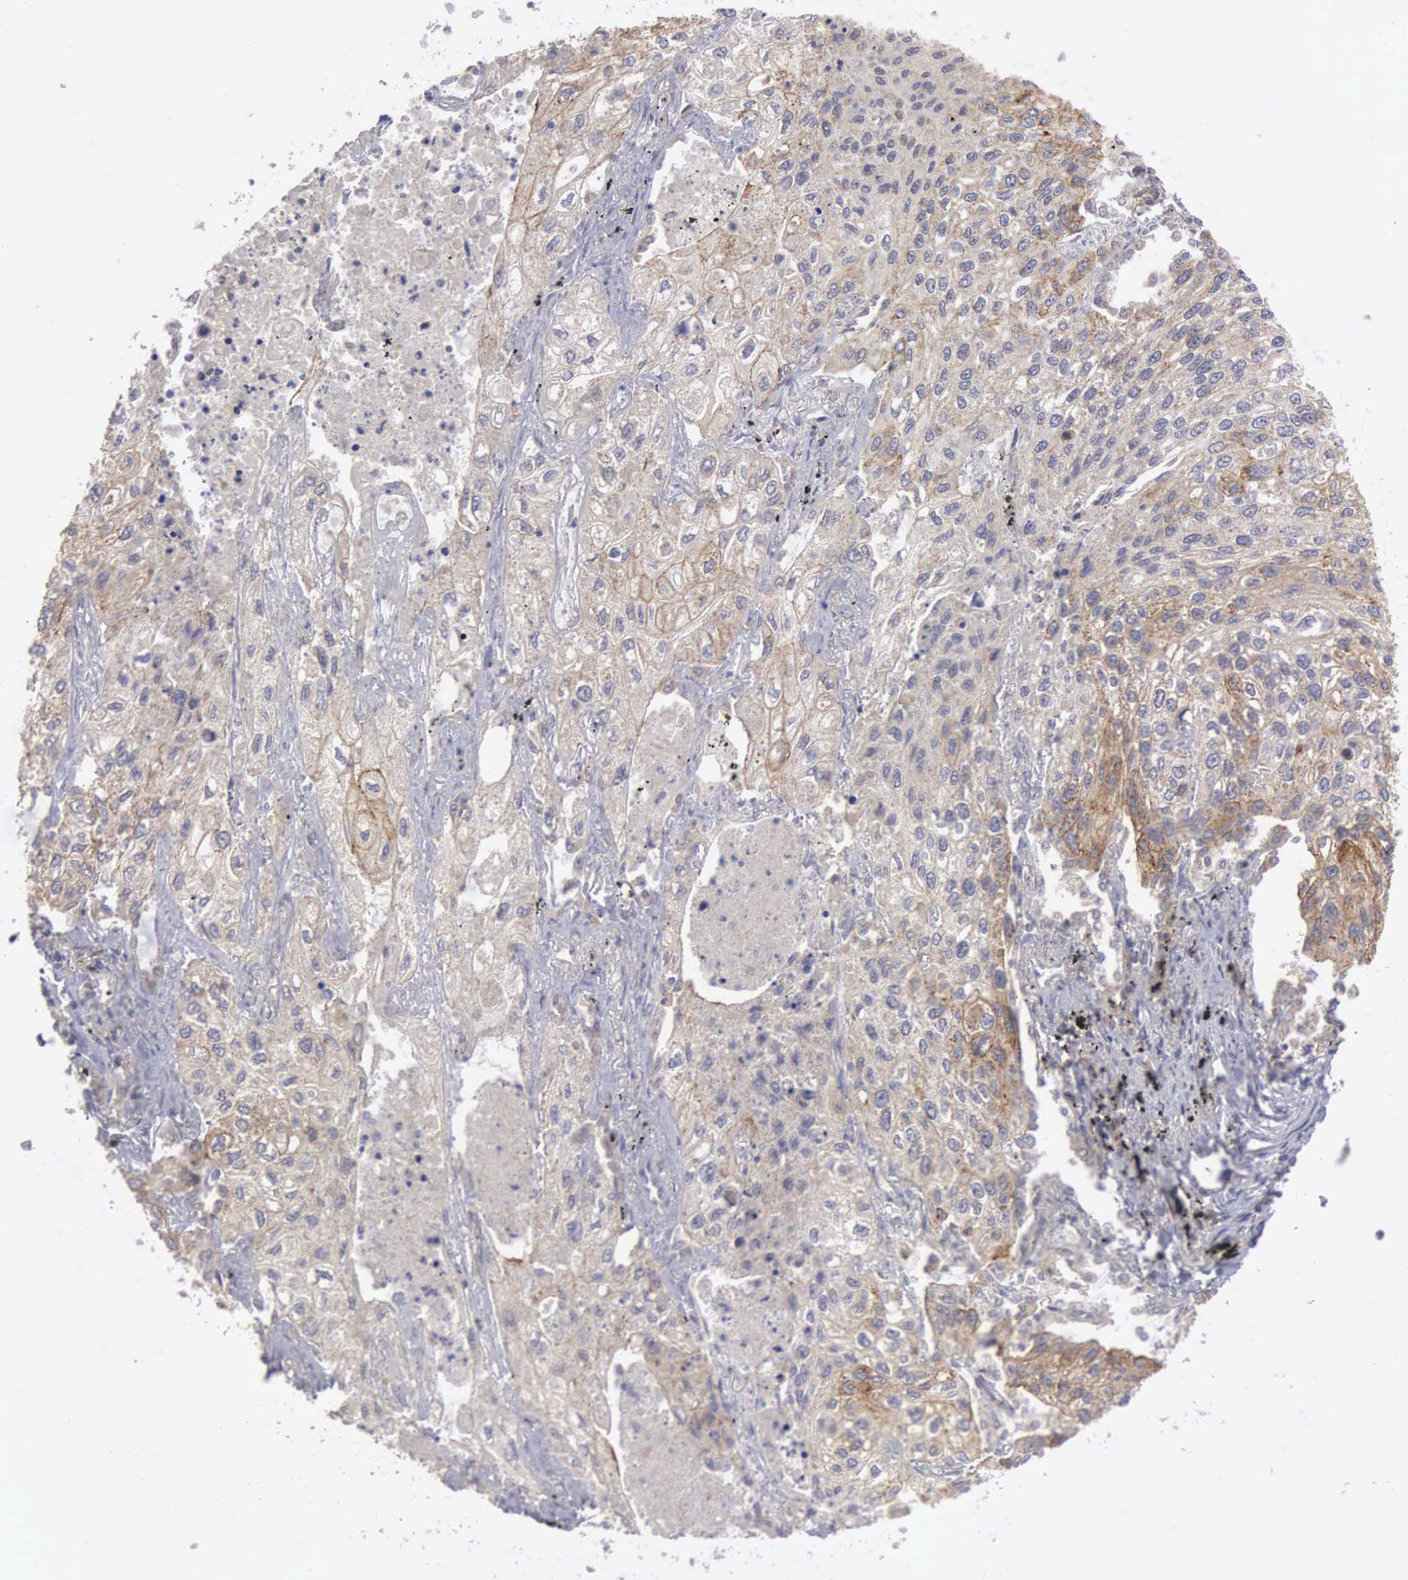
{"staining": {"intensity": "moderate", "quantity": "25%-75%", "location": "cytoplasmic/membranous"}, "tissue": "lung cancer", "cell_type": "Tumor cells", "image_type": "cancer", "snomed": [{"axis": "morphology", "description": "Squamous cell carcinoma, NOS"}, {"axis": "topography", "description": "Lung"}], "caption": "Moderate cytoplasmic/membranous expression for a protein is identified in approximately 25%-75% of tumor cells of lung cancer using immunohistochemistry (IHC).", "gene": "AMN", "patient": {"sex": "male", "age": 75}}